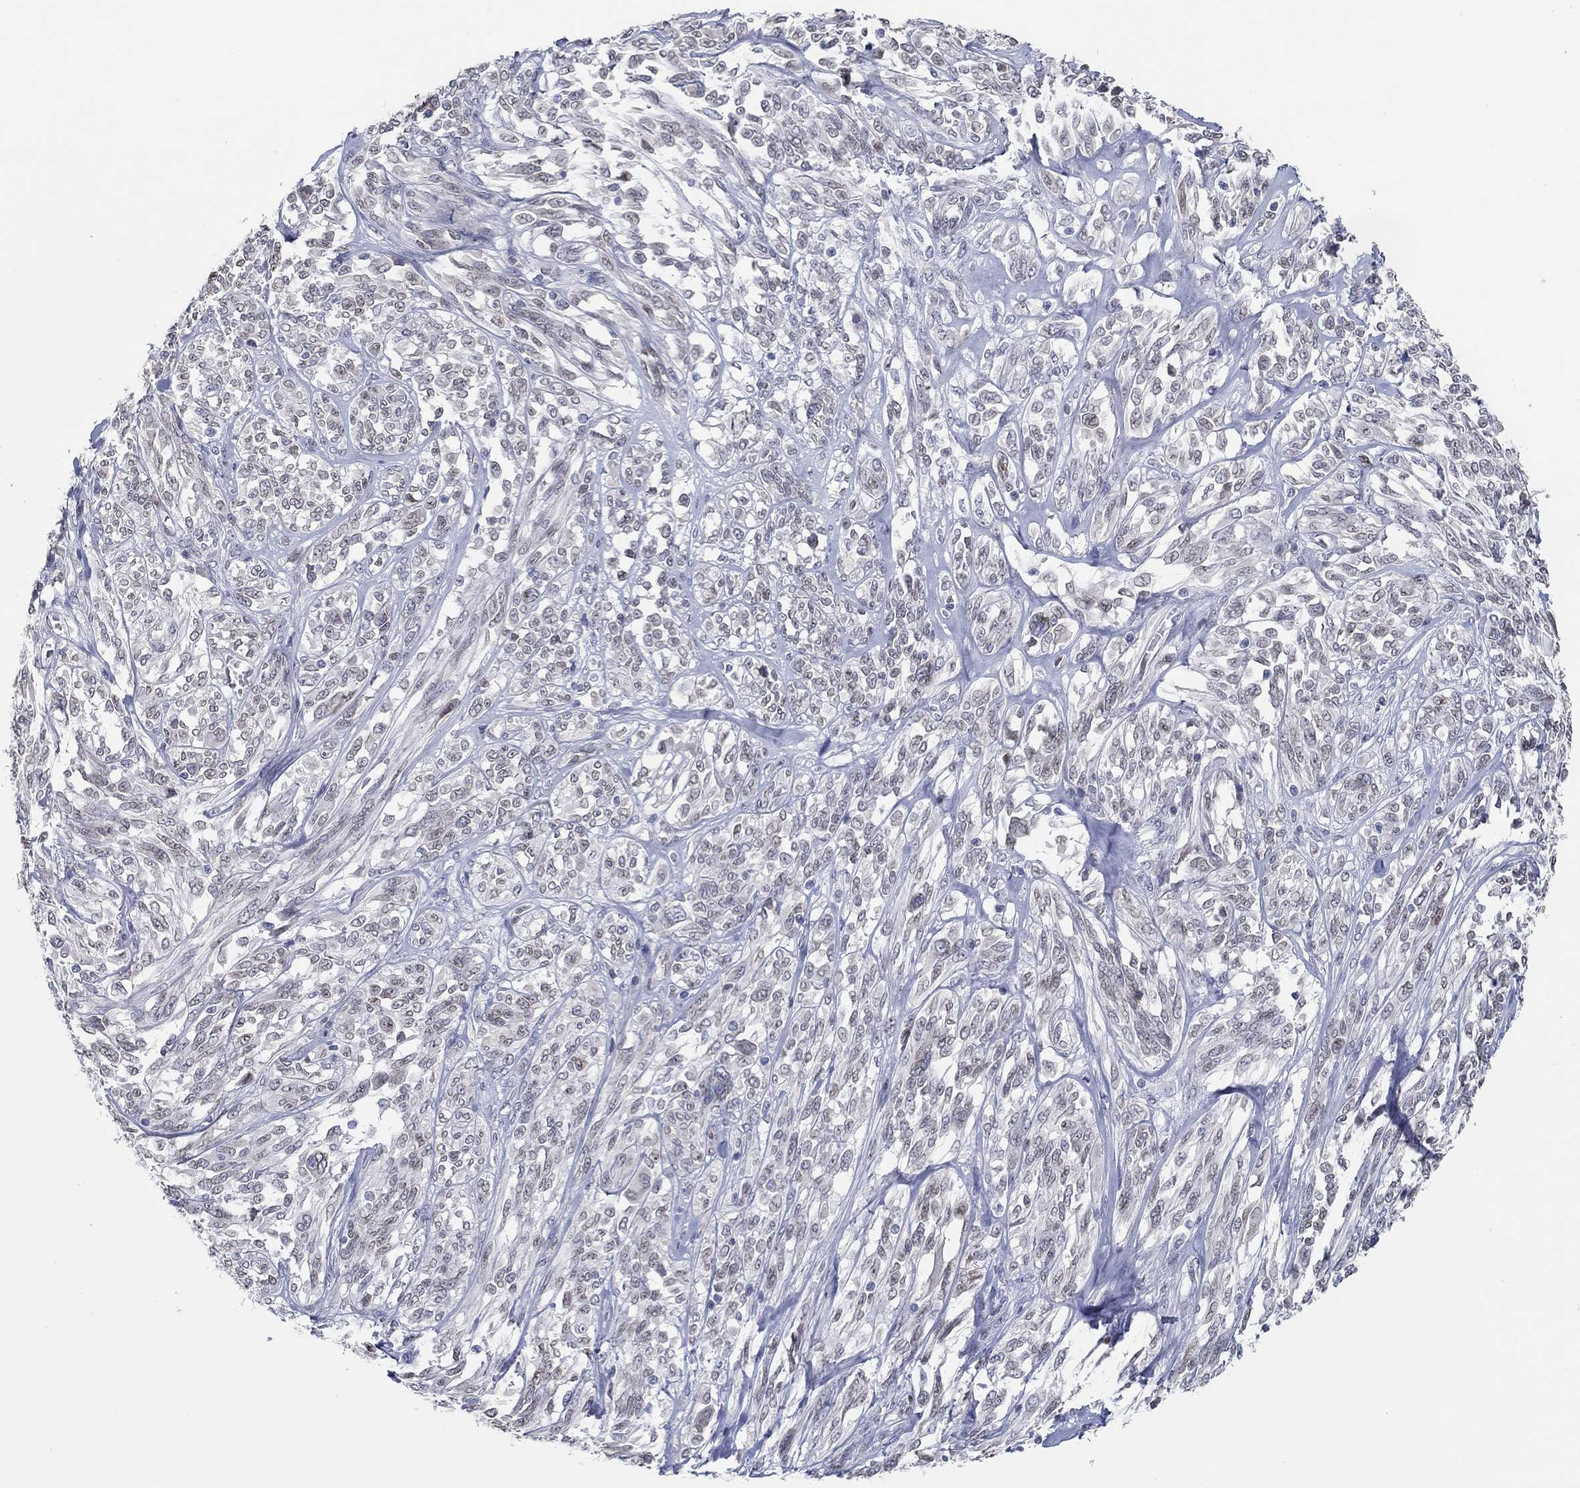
{"staining": {"intensity": "negative", "quantity": "none", "location": "none"}, "tissue": "melanoma", "cell_type": "Tumor cells", "image_type": "cancer", "snomed": [{"axis": "morphology", "description": "Malignant melanoma, NOS"}, {"axis": "topography", "description": "Skin"}], "caption": "Malignant melanoma was stained to show a protein in brown. There is no significant positivity in tumor cells.", "gene": "NUP155", "patient": {"sex": "female", "age": 91}}